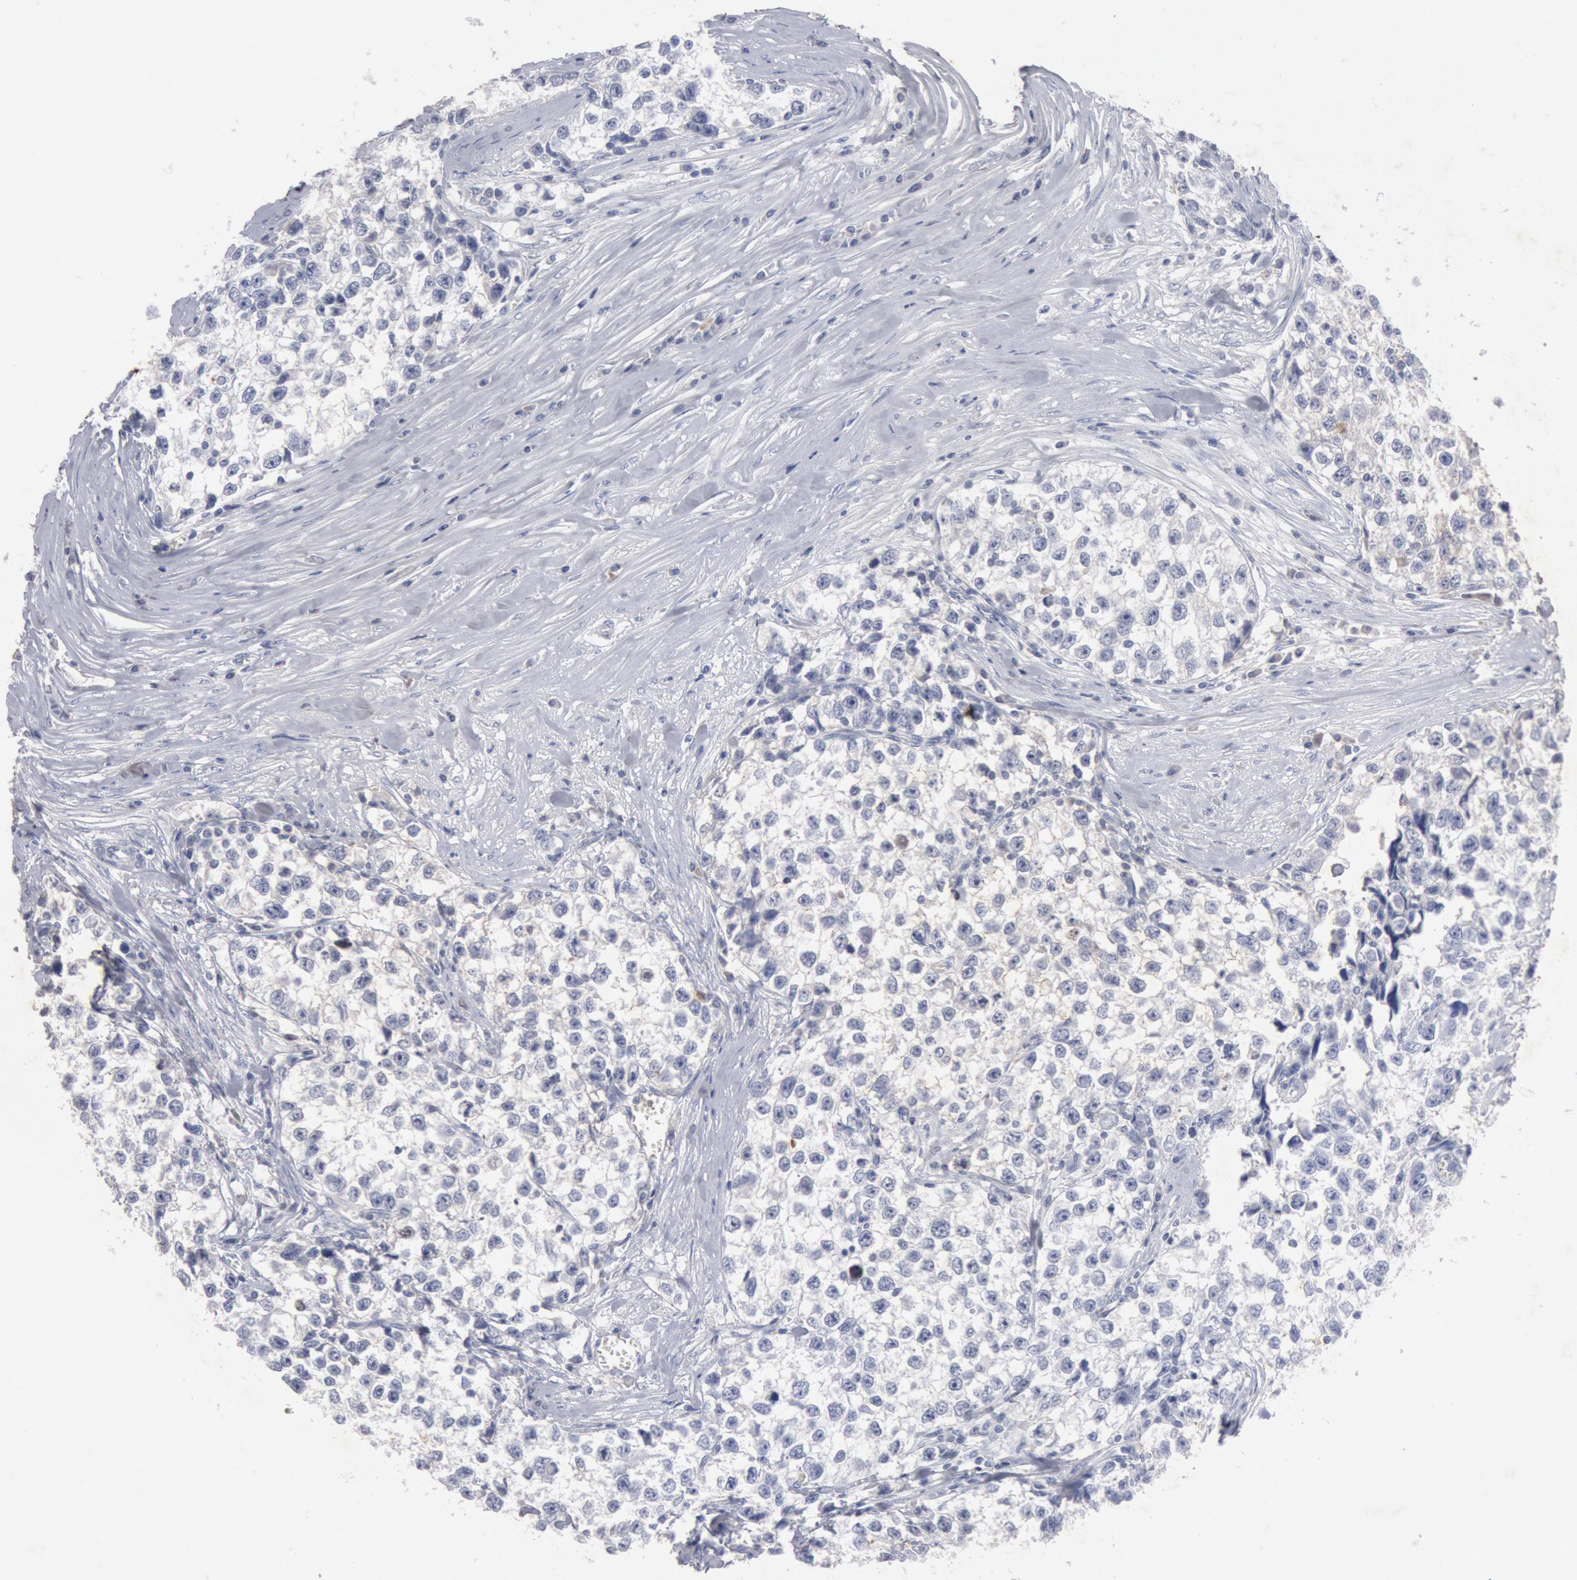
{"staining": {"intensity": "negative", "quantity": "none", "location": "none"}, "tissue": "testis cancer", "cell_type": "Tumor cells", "image_type": "cancer", "snomed": [{"axis": "morphology", "description": "Seminoma, NOS"}, {"axis": "morphology", "description": "Carcinoma, Embryonal, NOS"}, {"axis": "topography", "description": "Testis"}], "caption": "Immunohistochemistry photomicrograph of neoplastic tissue: testis cancer stained with DAB displays no significant protein expression in tumor cells. (Stains: DAB IHC with hematoxylin counter stain, Microscopy: brightfield microscopy at high magnification).", "gene": "FOXA2", "patient": {"sex": "male", "age": 30}}